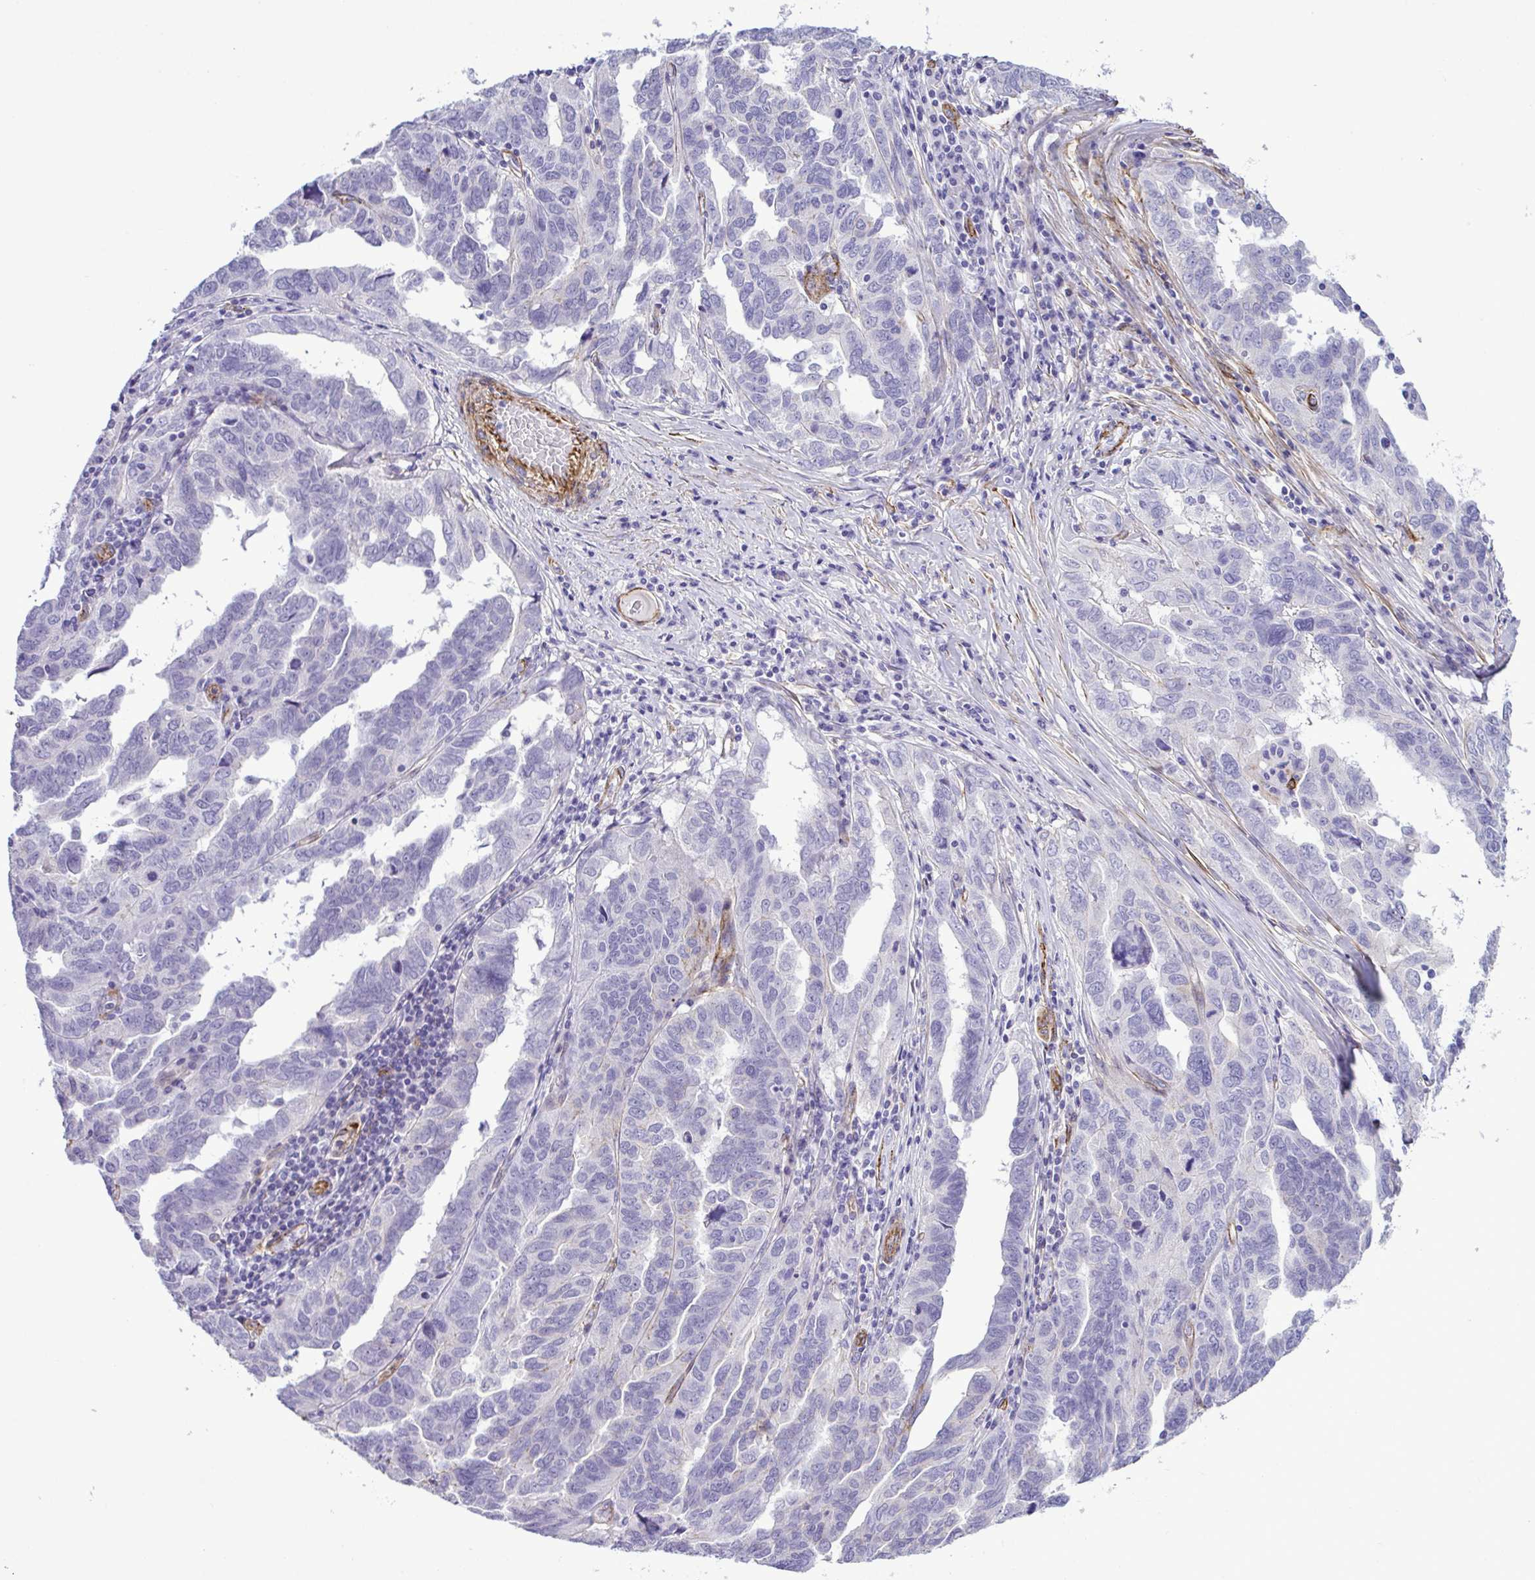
{"staining": {"intensity": "negative", "quantity": "none", "location": "none"}, "tissue": "ovarian cancer", "cell_type": "Tumor cells", "image_type": "cancer", "snomed": [{"axis": "morphology", "description": "Cystadenocarcinoma, serous, NOS"}, {"axis": "topography", "description": "Ovary"}], "caption": "A high-resolution histopathology image shows immunohistochemistry staining of serous cystadenocarcinoma (ovarian), which shows no significant positivity in tumor cells. (DAB (3,3'-diaminobenzidine) immunohistochemistry (IHC) visualized using brightfield microscopy, high magnification).", "gene": "SYNPO2L", "patient": {"sex": "female", "age": 64}}